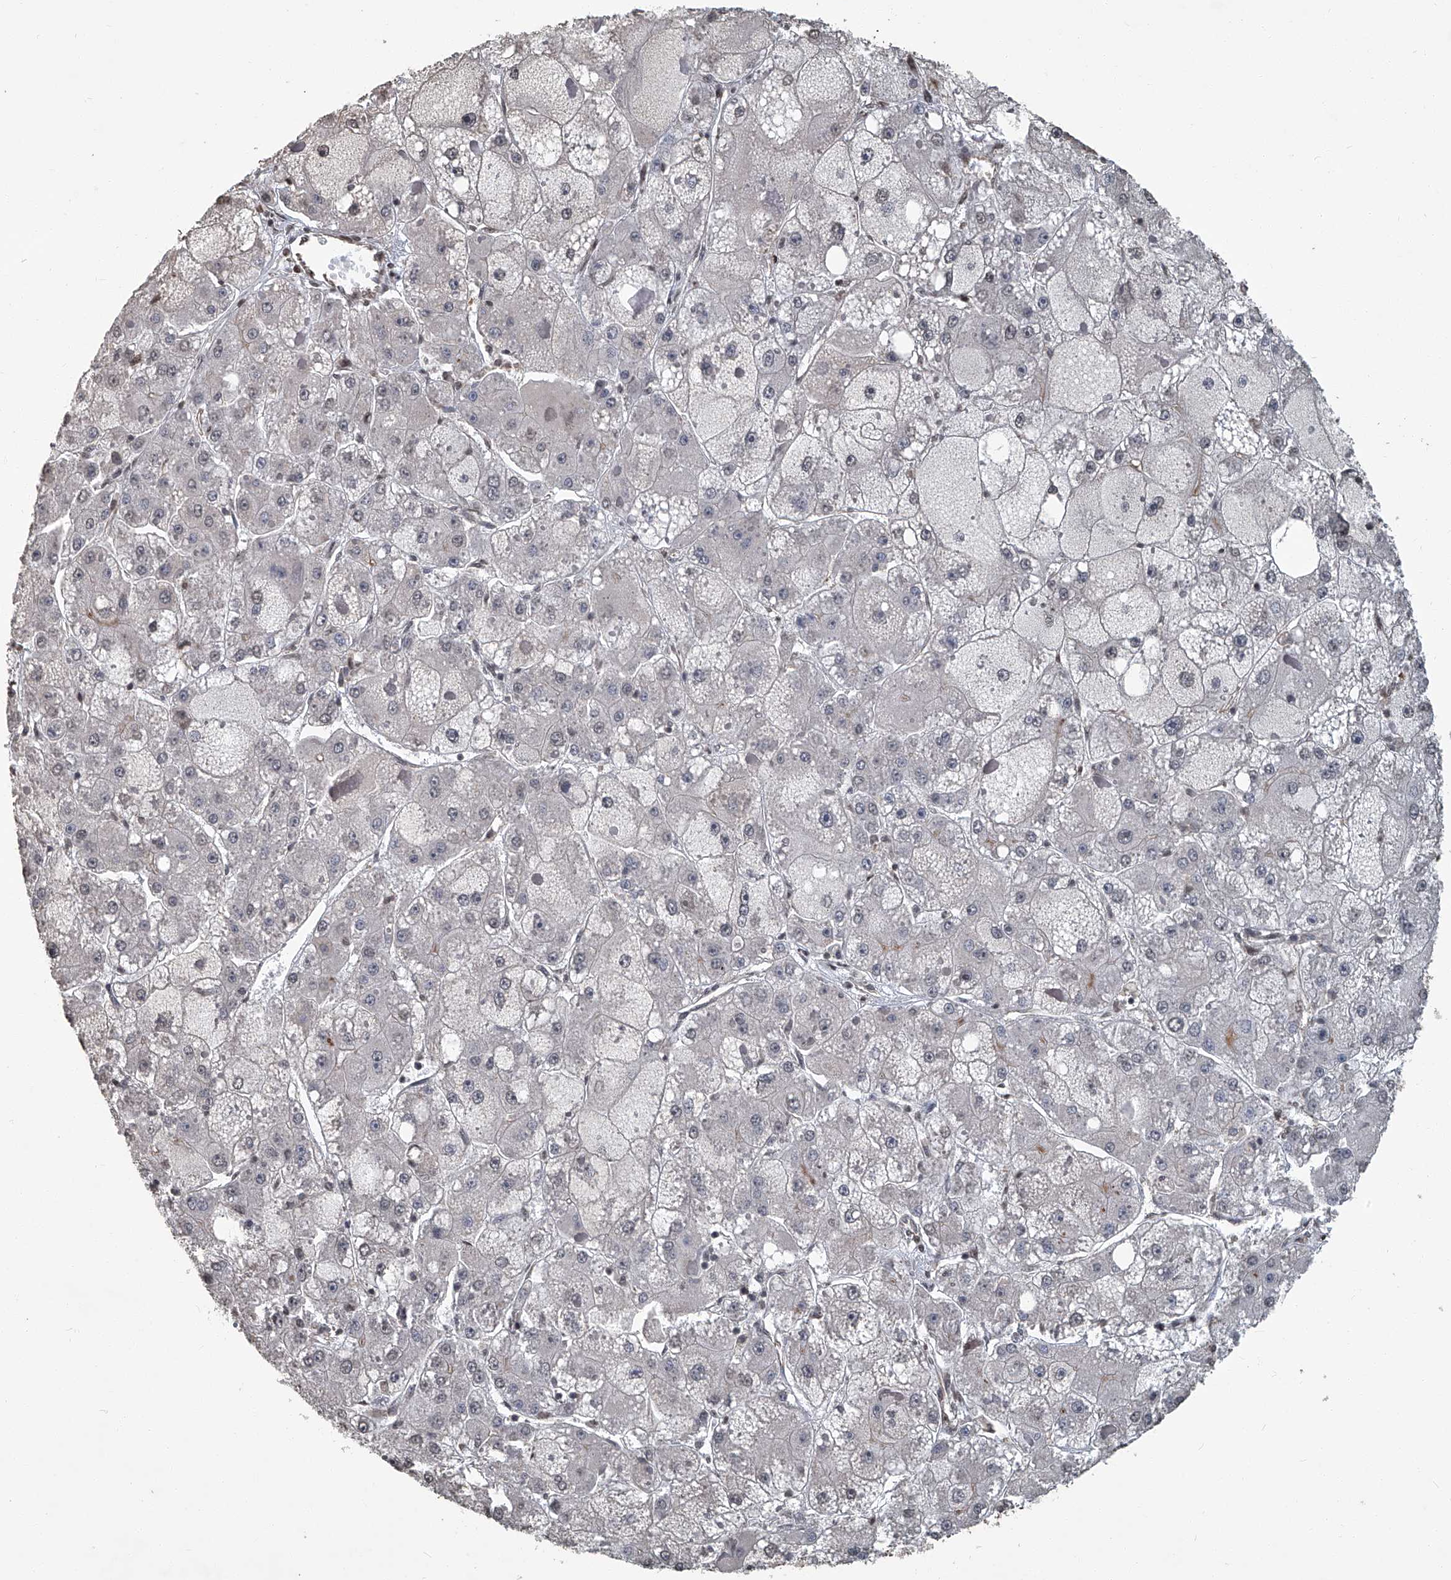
{"staining": {"intensity": "negative", "quantity": "none", "location": "none"}, "tissue": "liver cancer", "cell_type": "Tumor cells", "image_type": "cancer", "snomed": [{"axis": "morphology", "description": "Carcinoma, Hepatocellular, NOS"}, {"axis": "topography", "description": "Liver"}], "caption": "DAB (3,3'-diaminobenzidine) immunohistochemical staining of human liver hepatocellular carcinoma reveals no significant staining in tumor cells.", "gene": "GPR132", "patient": {"sex": "female", "age": 73}}